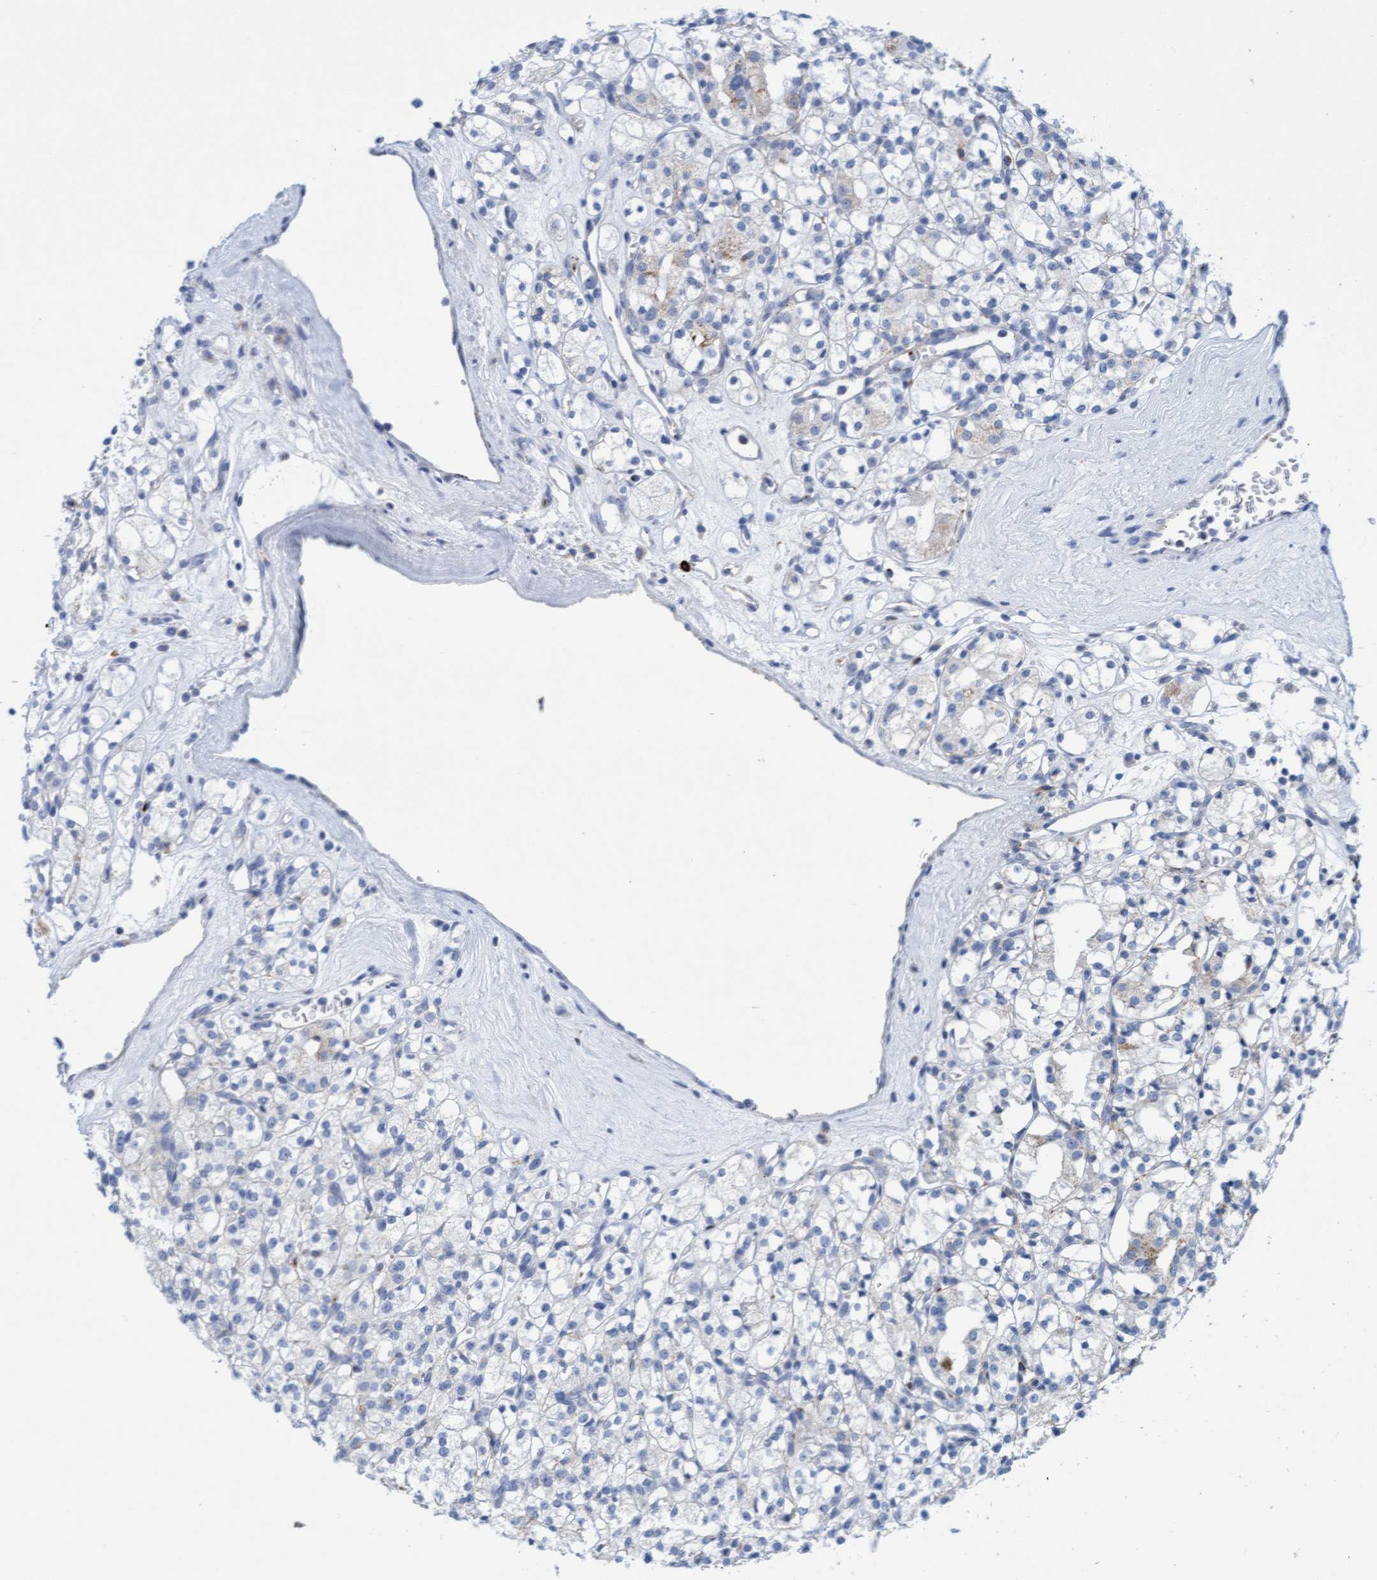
{"staining": {"intensity": "negative", "quantity": "none", "location": "none"}, "tissue": "renal cancer", "cell_type": "Tumor cells", "image_type": "cancer", "snomed": [{"axis": "morphology", "description": "Adenocarcinoma, NOS"}, {"axis": "topography", "description": "Kidney"}], "caption": "A photomicrograph of human renal cancer is negative for staining in tumor cells. (Stains: DAB immunohistochemistry with hematoxylin counter stain, Microscopy: brightfield microscopy at high magnification).", "gene": "SGSH", "patient": {"sex": "male", "age": 77}}